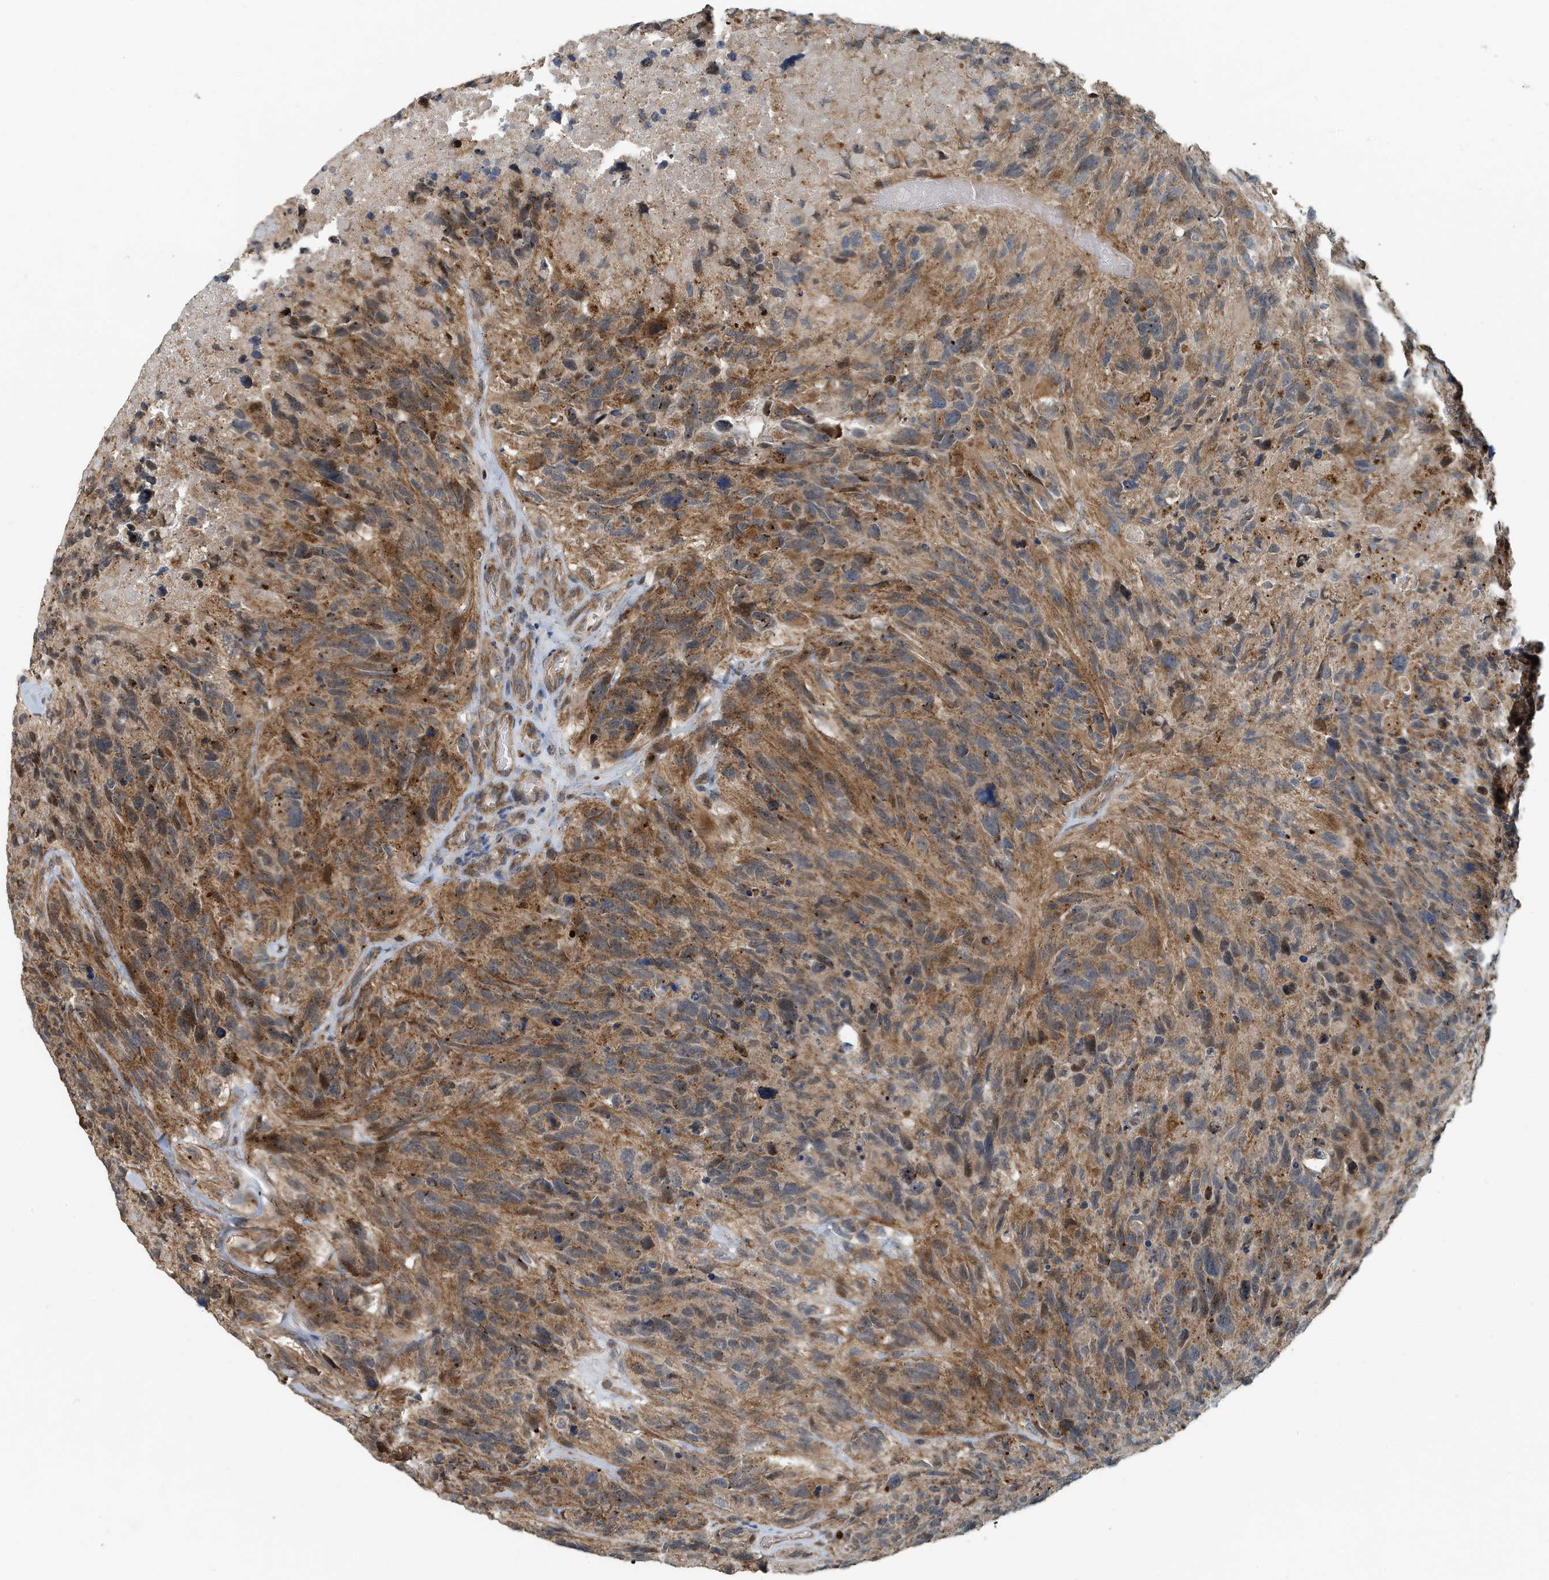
{"staining": {"intensity": "moderate", "quantity": "<25%", "location": "cytoplasmic/membranous"}, "tissue": "glioma", "cell_type": "Tumor cells", "image_type": "cancer", "snomed": [{"axis": "morphology", "description": "Glioma, malignant, High grade"}, {"axis": "topography", "description": "Brain"}], "caption": "Glioma stained with a brown dye shows moderate cytoplasmic/membranous positive expression in approximately <25% of tumor cells.", "gene": "KIF15", "patient": {"sex": "male", "age": 69}}